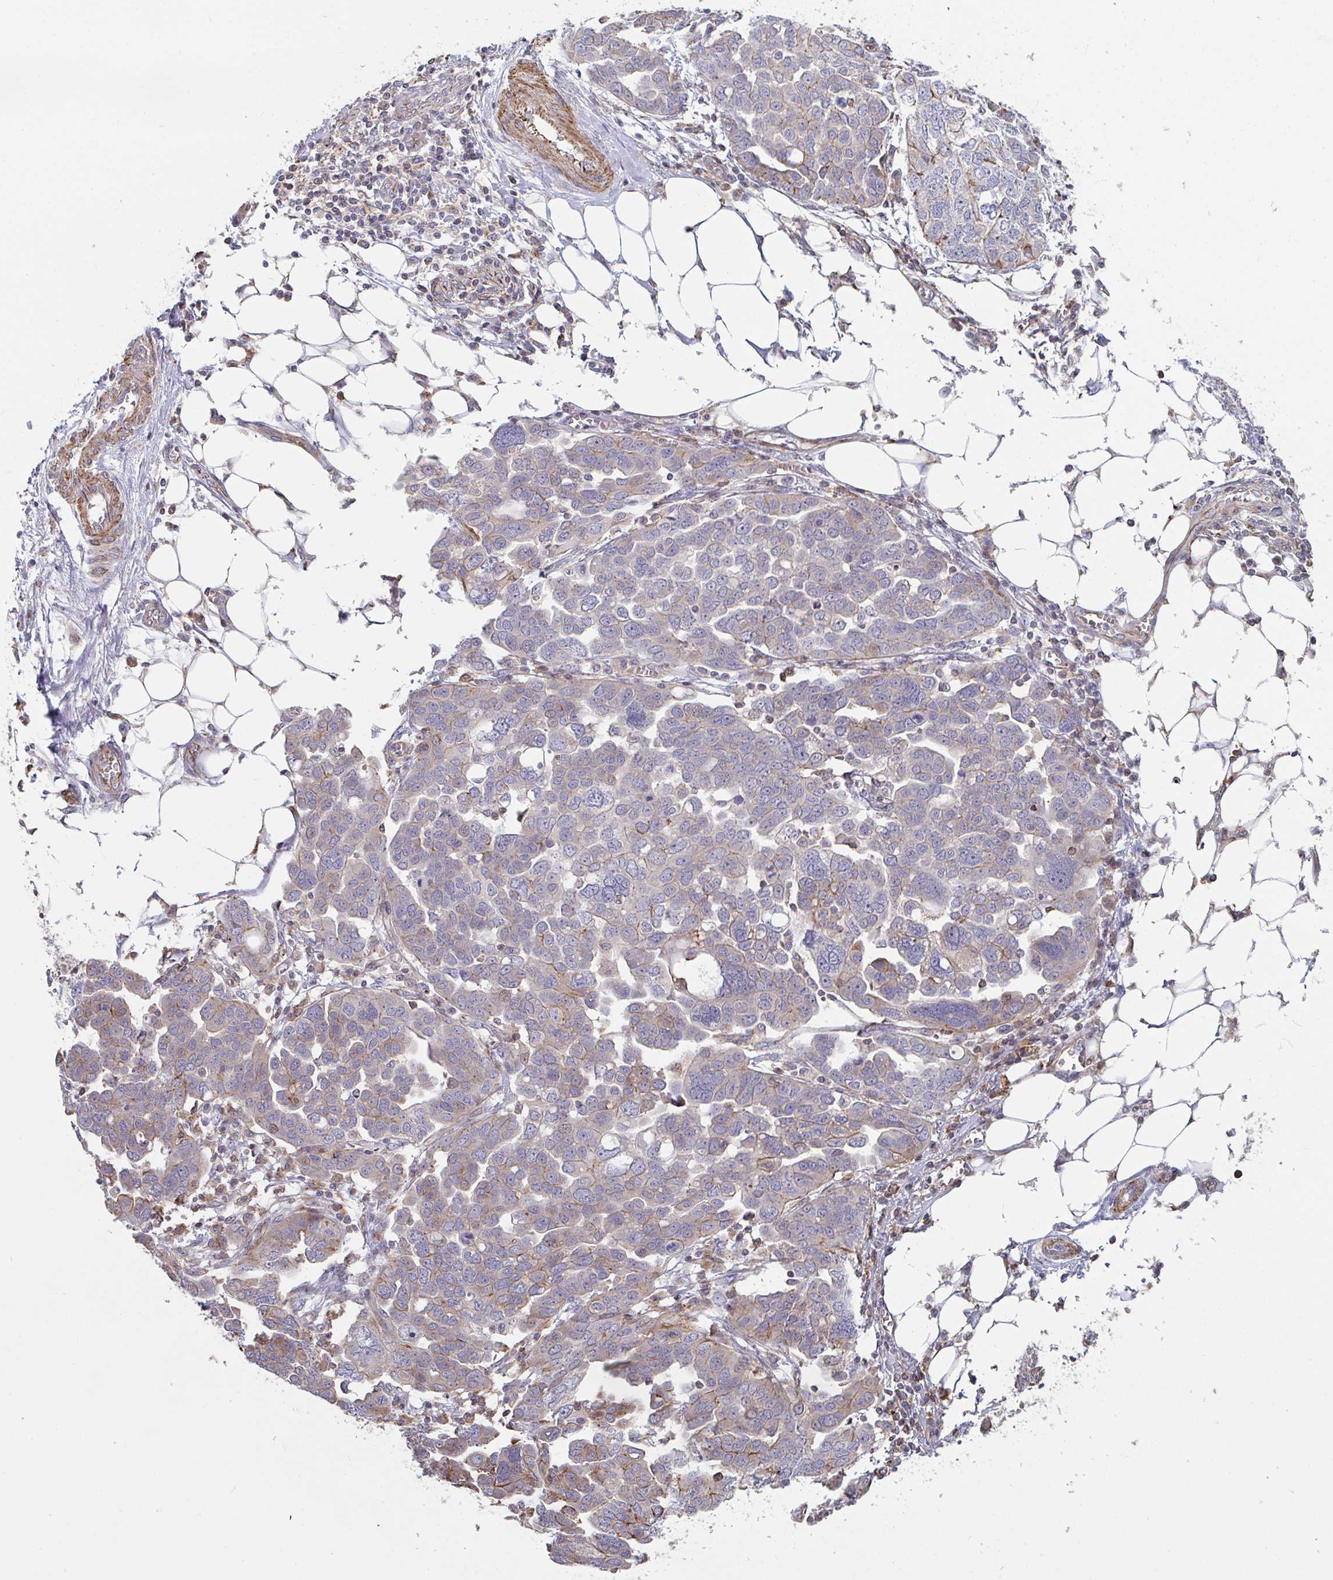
{"staining": {"intensity": "moderate", "quantity": "<25%", "location": "cytoplasmic/membranous"}, "tissue": "ovarian cancer", "cell_type": "Tumor cells", "image_type": "cancer", "snomed": [{"axis": "morphology", "description": "Cystadenocarcinoma, serous, NOS"}, {"axis": "topography", "description": "Ovary"}], "caption": "An IHC histopathology image of neoplastic tissue is shown. Protein staining in brown labels moderate cytoplasmic/membranous positivity in serous cystadenocarcinoma (ovarian) within tumor cells.", "gene": "FZD2", "patient": {"sex": "female", "age": 59}}